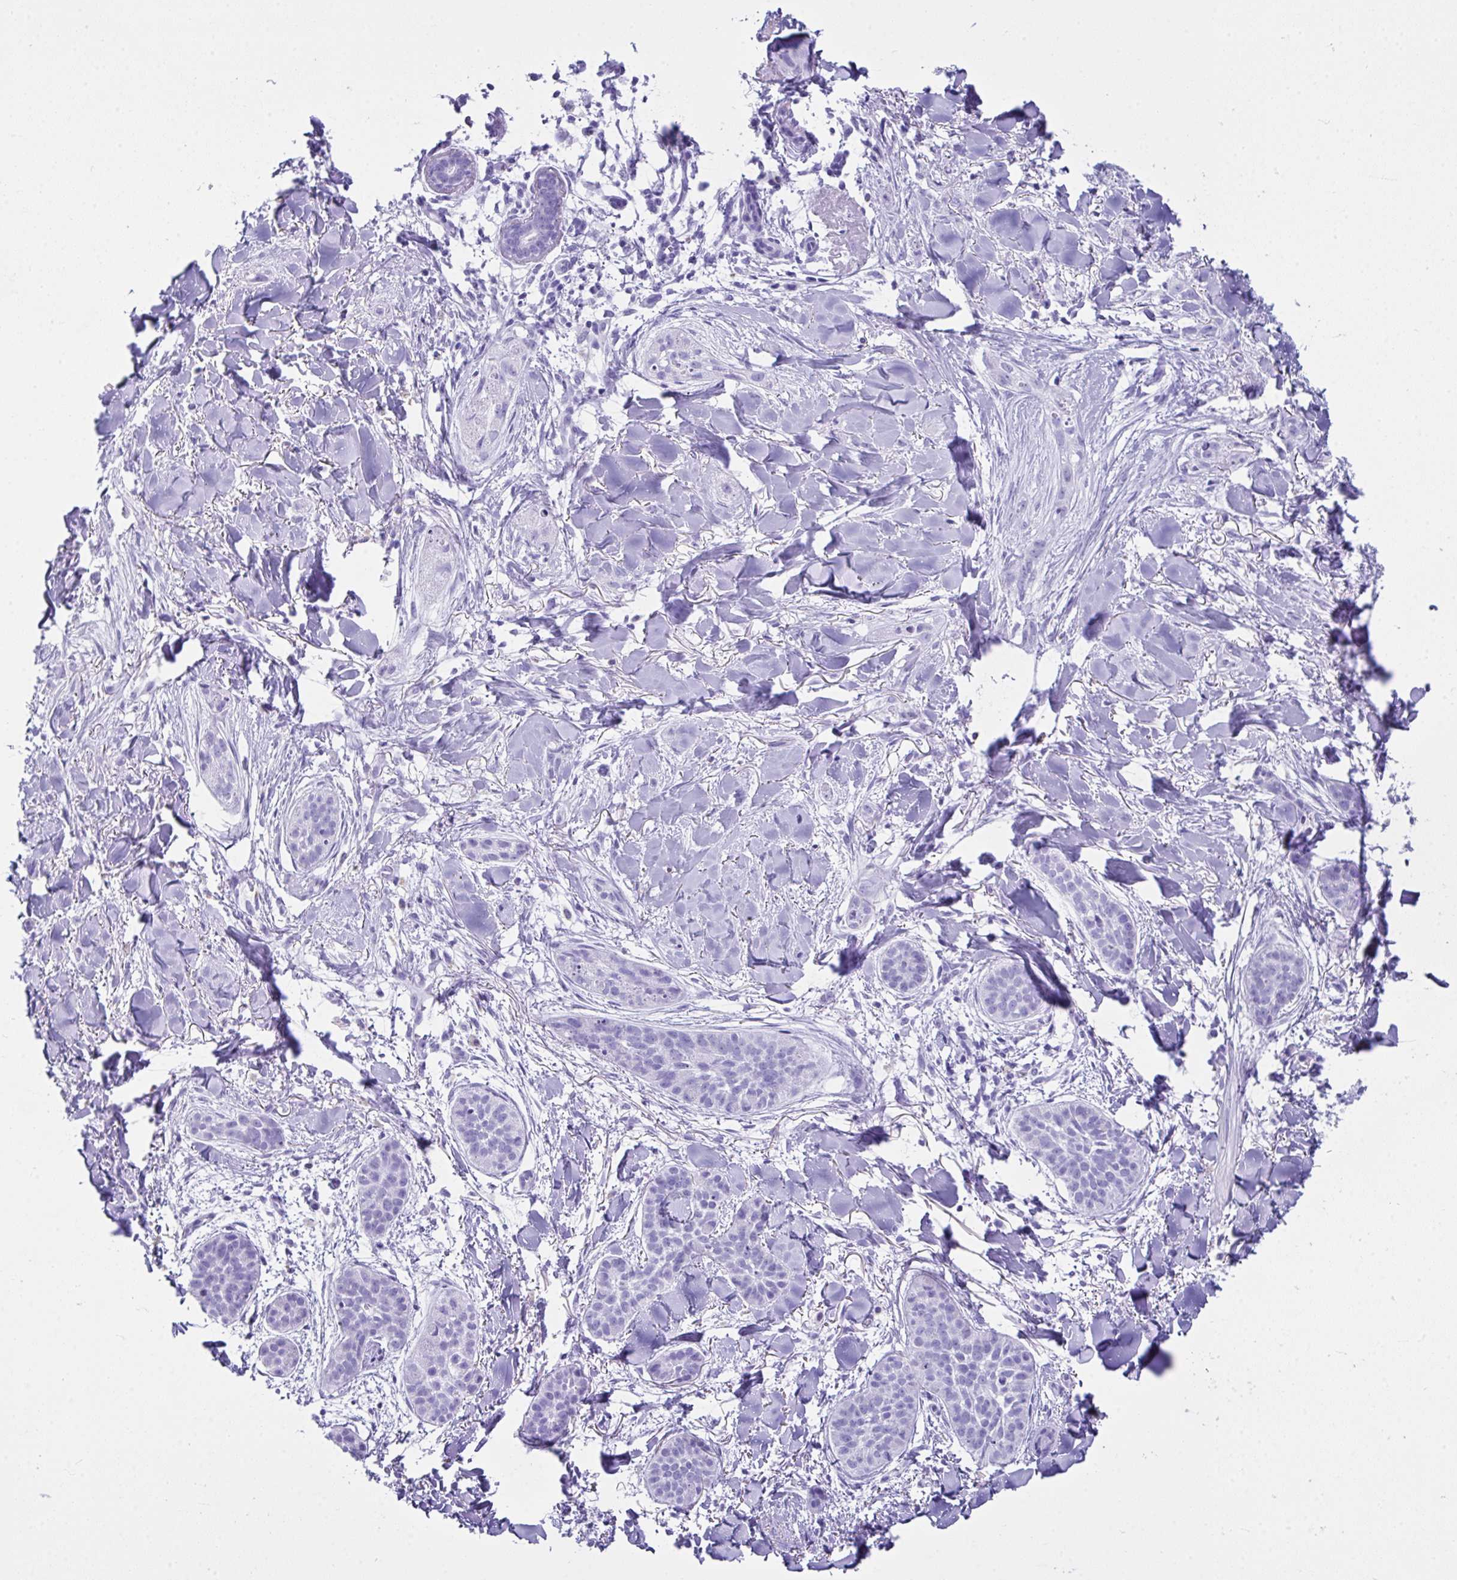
{"staining": {"intensity": "negative", "quantity": "none", "location": "none"}, "tissue": "skin cancer", "cell_type": "Tumor cells", "image_type": "cancer", "snomed": [{"axis": "morphology", "description": "Basal cell carcinoma"}, {"axis": "topography", "description": "Skin"}], "caption": "High magnification brightfield microscopy of skin basal cell carcinoma stained with DAB (3,3'-diaminobenzidine) (brown) and counterstained with hematoxylin (blue): tumor cells show no significant staining.", "gene": "LGALS4", "patient": {"sex": "male", "age": 52}}